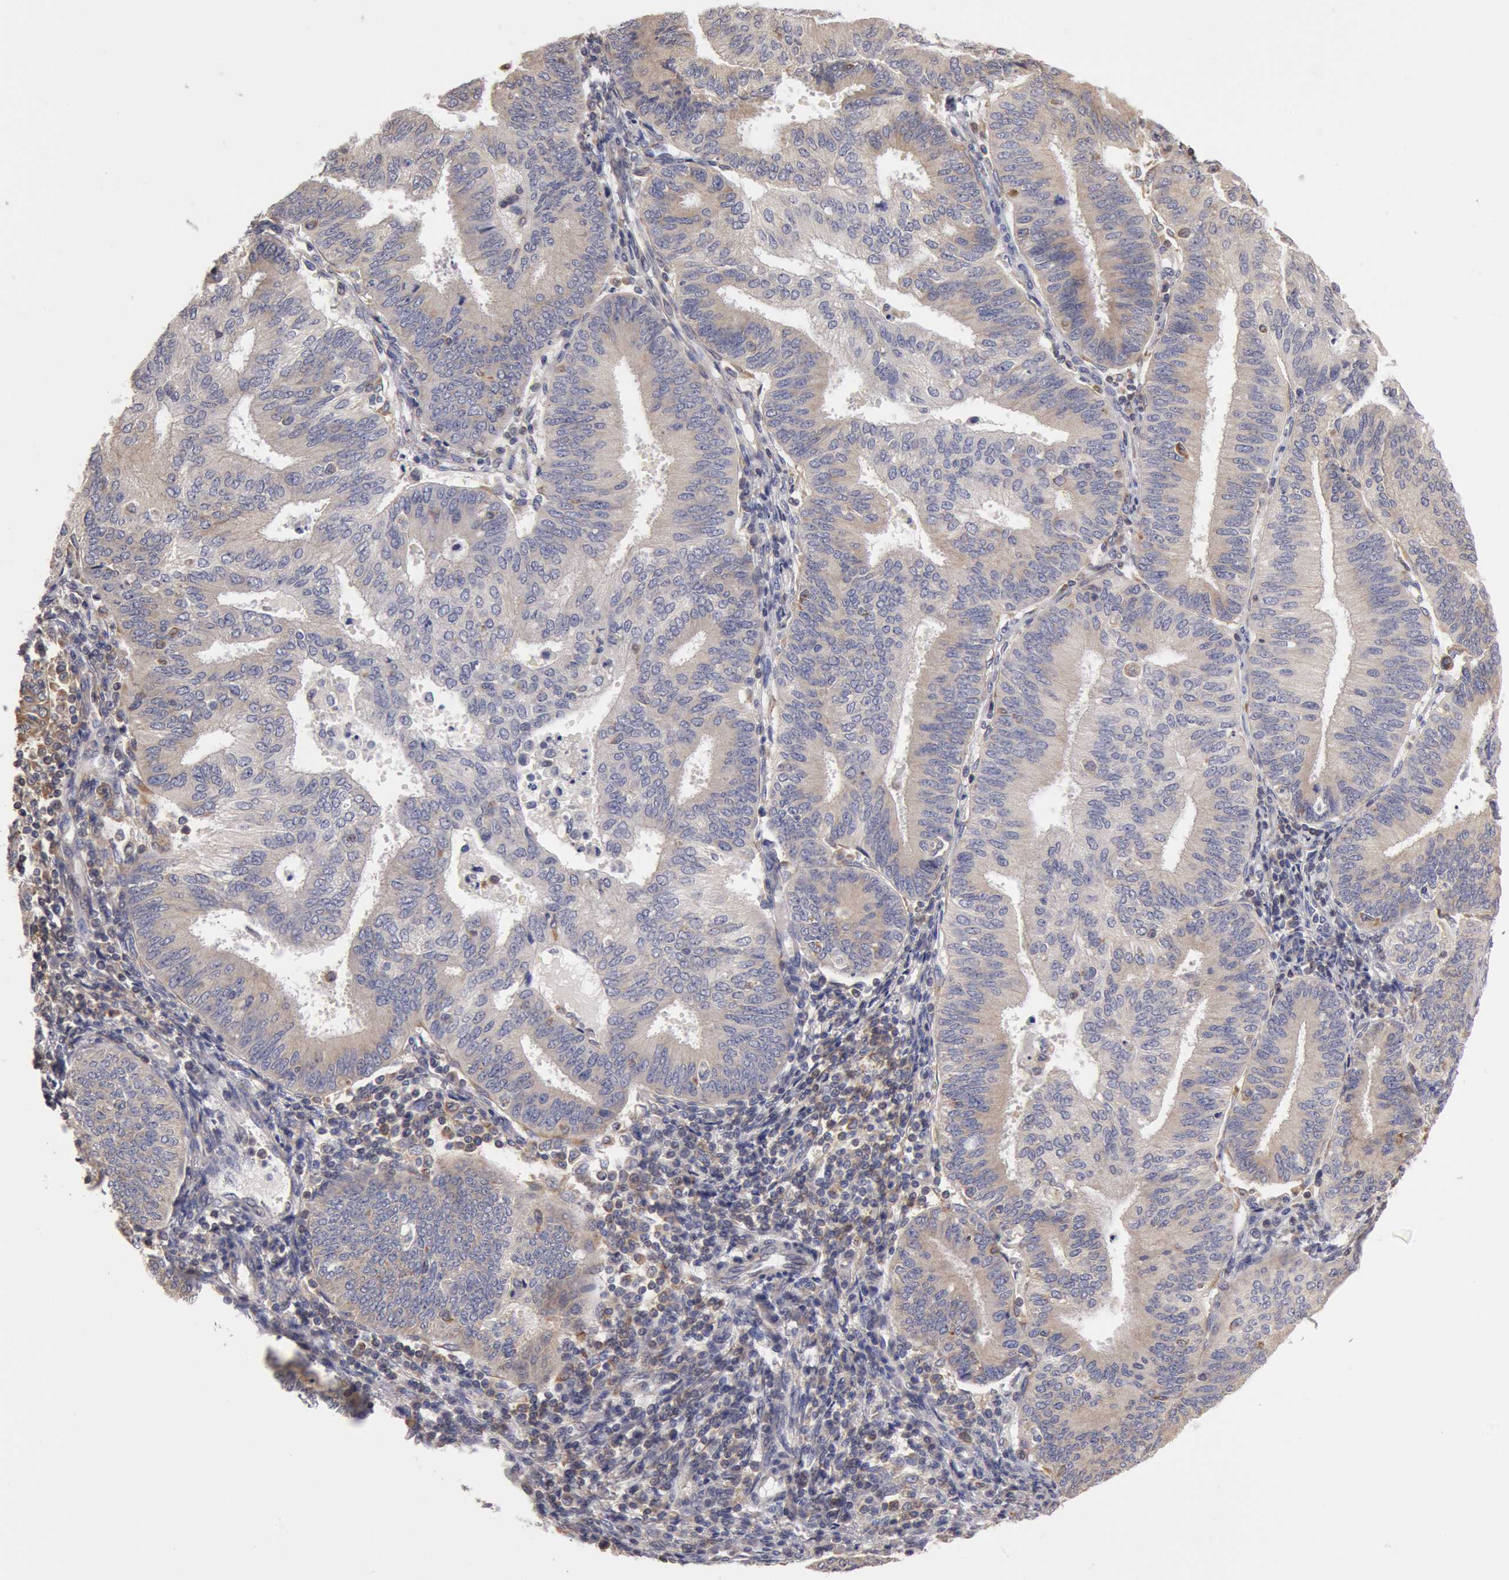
{"staining": {"intensity": "negative", "quantity": "none", "location": "none"}, "tissue": "endometrial cancer", "cell_type": "Tumor cells", "image_type": "cancer", "snomed": [{"axis": "morphology", "description": "Adenocarcinoma, NOS"}, {"axis": "topography", "description": "Endometrium"}], "caption": "Immunohistochemical staining of human adenocarcinoma (endometrial) exhibits no significant staining in tumor cells.", "gene": "OSBPL8", "patient": {"sex": "female", "age": 55}}